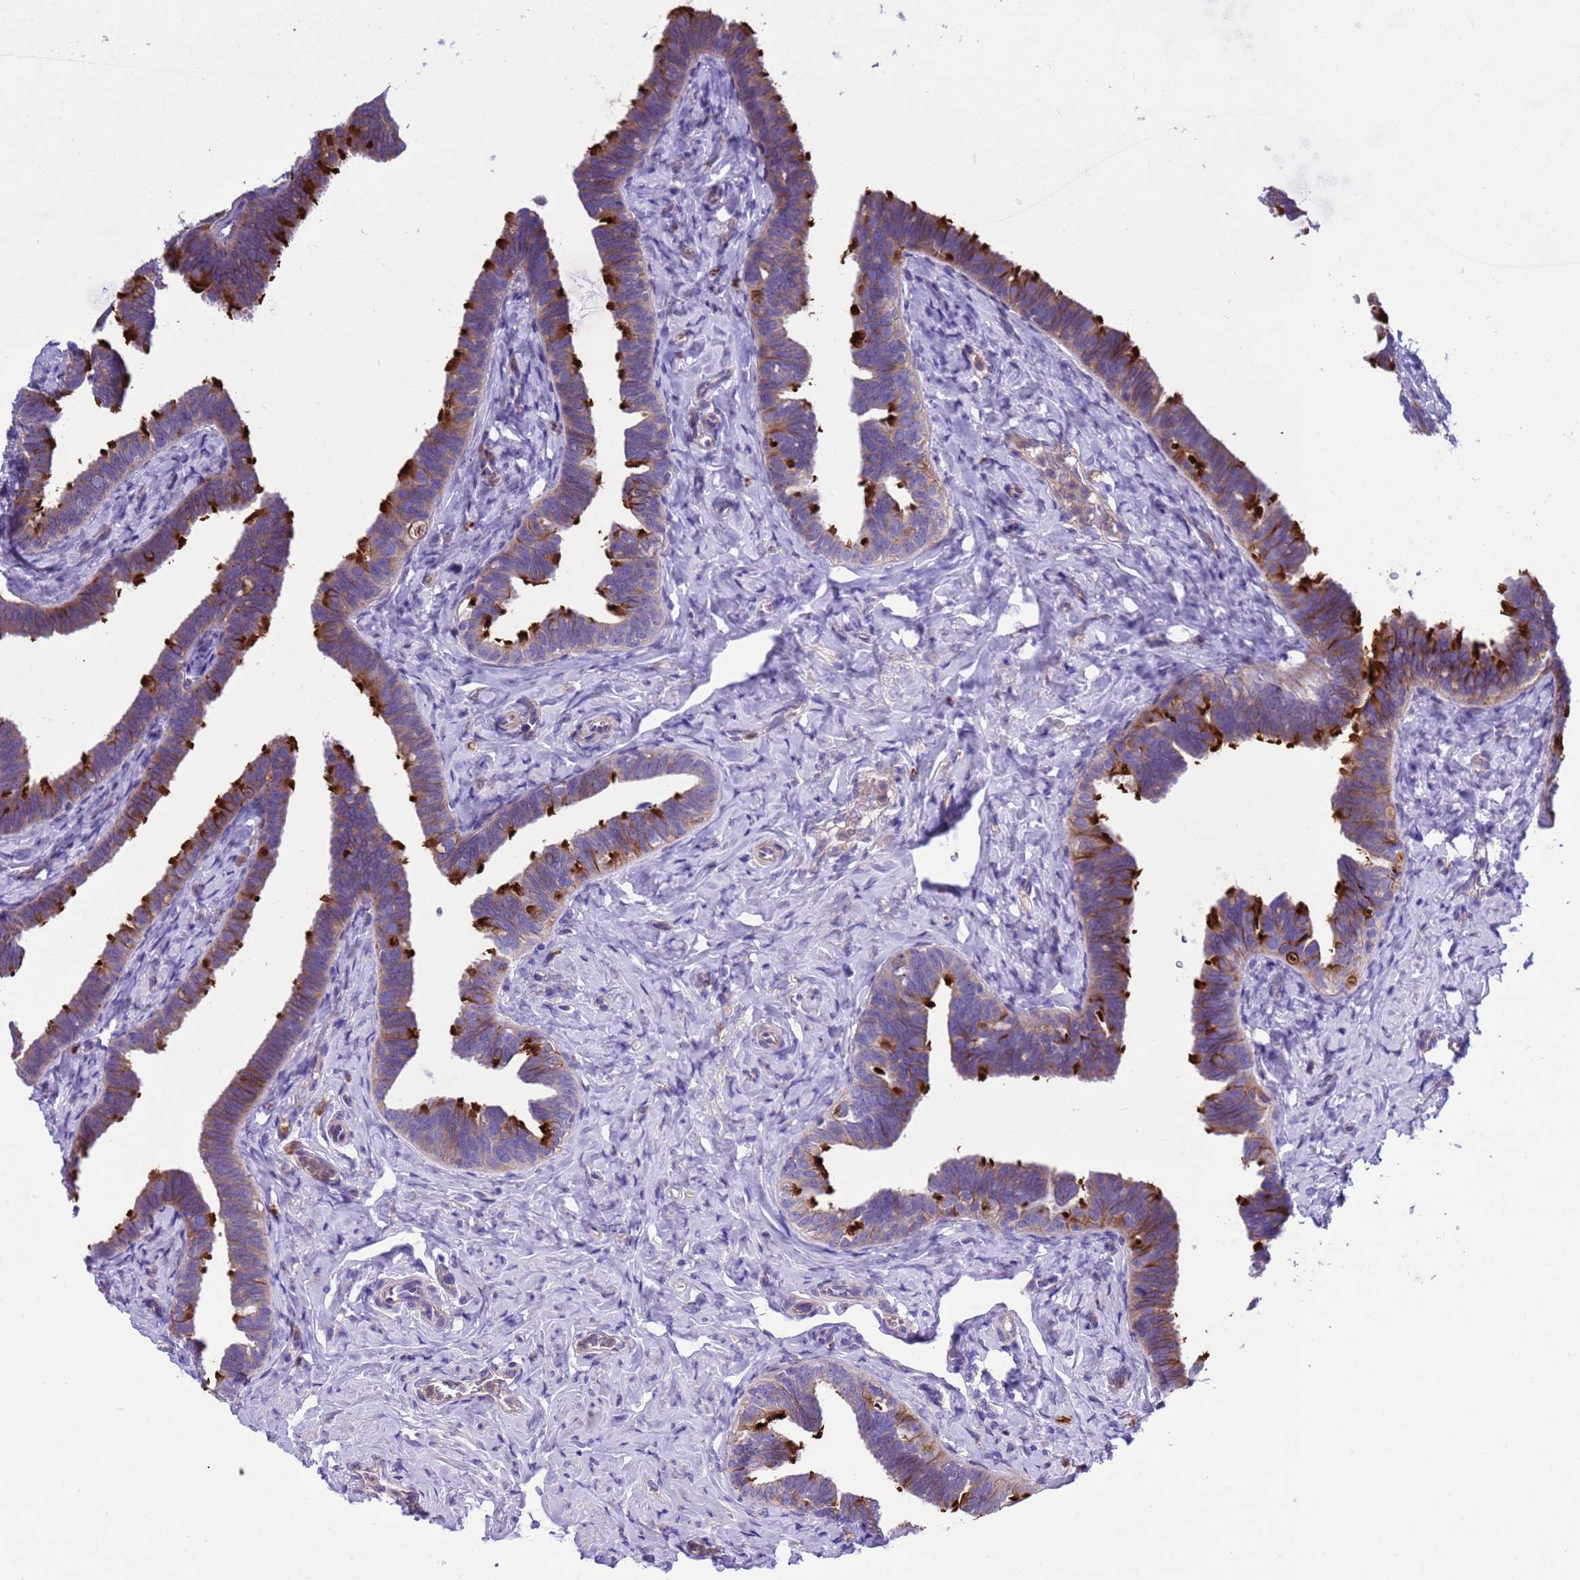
{"staining": {"intensity": "strong", "quantity": "<25%", "location": "cytoplasmic/membranous"}, "tissue": "fallopian tube", "cell_type": "Glandular cells", "image_type": "normal", "snomed": [{"axis": "morphology", "description": "Normal tissue, NOS"}, {"axis": "topography", "description": "Fallopian tube"}], "caption": "A medium amount of strong cytoplasmic/membranous positivity is appreciated in approximately <25% of glandular cells in unremarkable fallopian tube.", "gene": "KICS2", "patient": {"sex": "female", "age": 39}}